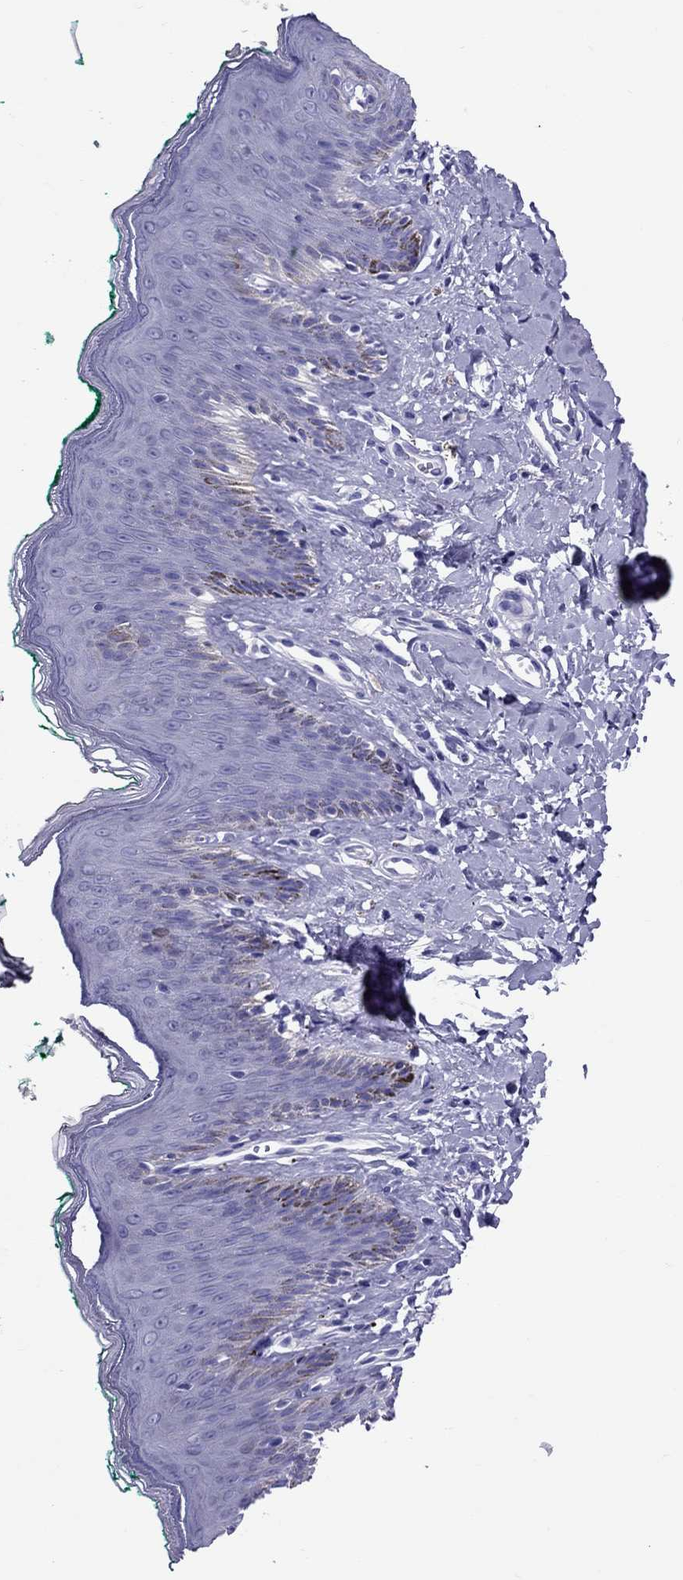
{"staining": {"intensity": "negative", "quantity": "none", "location": "none"}, "tissue": "skin", "cell_type": "Epidermal cells", "image_type": "normal", "snomed": [{"axis": "morphology", "description": "Normal tissue, NOS"}, {"axis": "topography", "description": "Vulva"}], "caption": "Immunohistochemical staining of normal human skin demonstrates no significant positivity in epidermal cells.", "gene": "AVPR1B", "patient": {"sex": "female", "age": 66}}